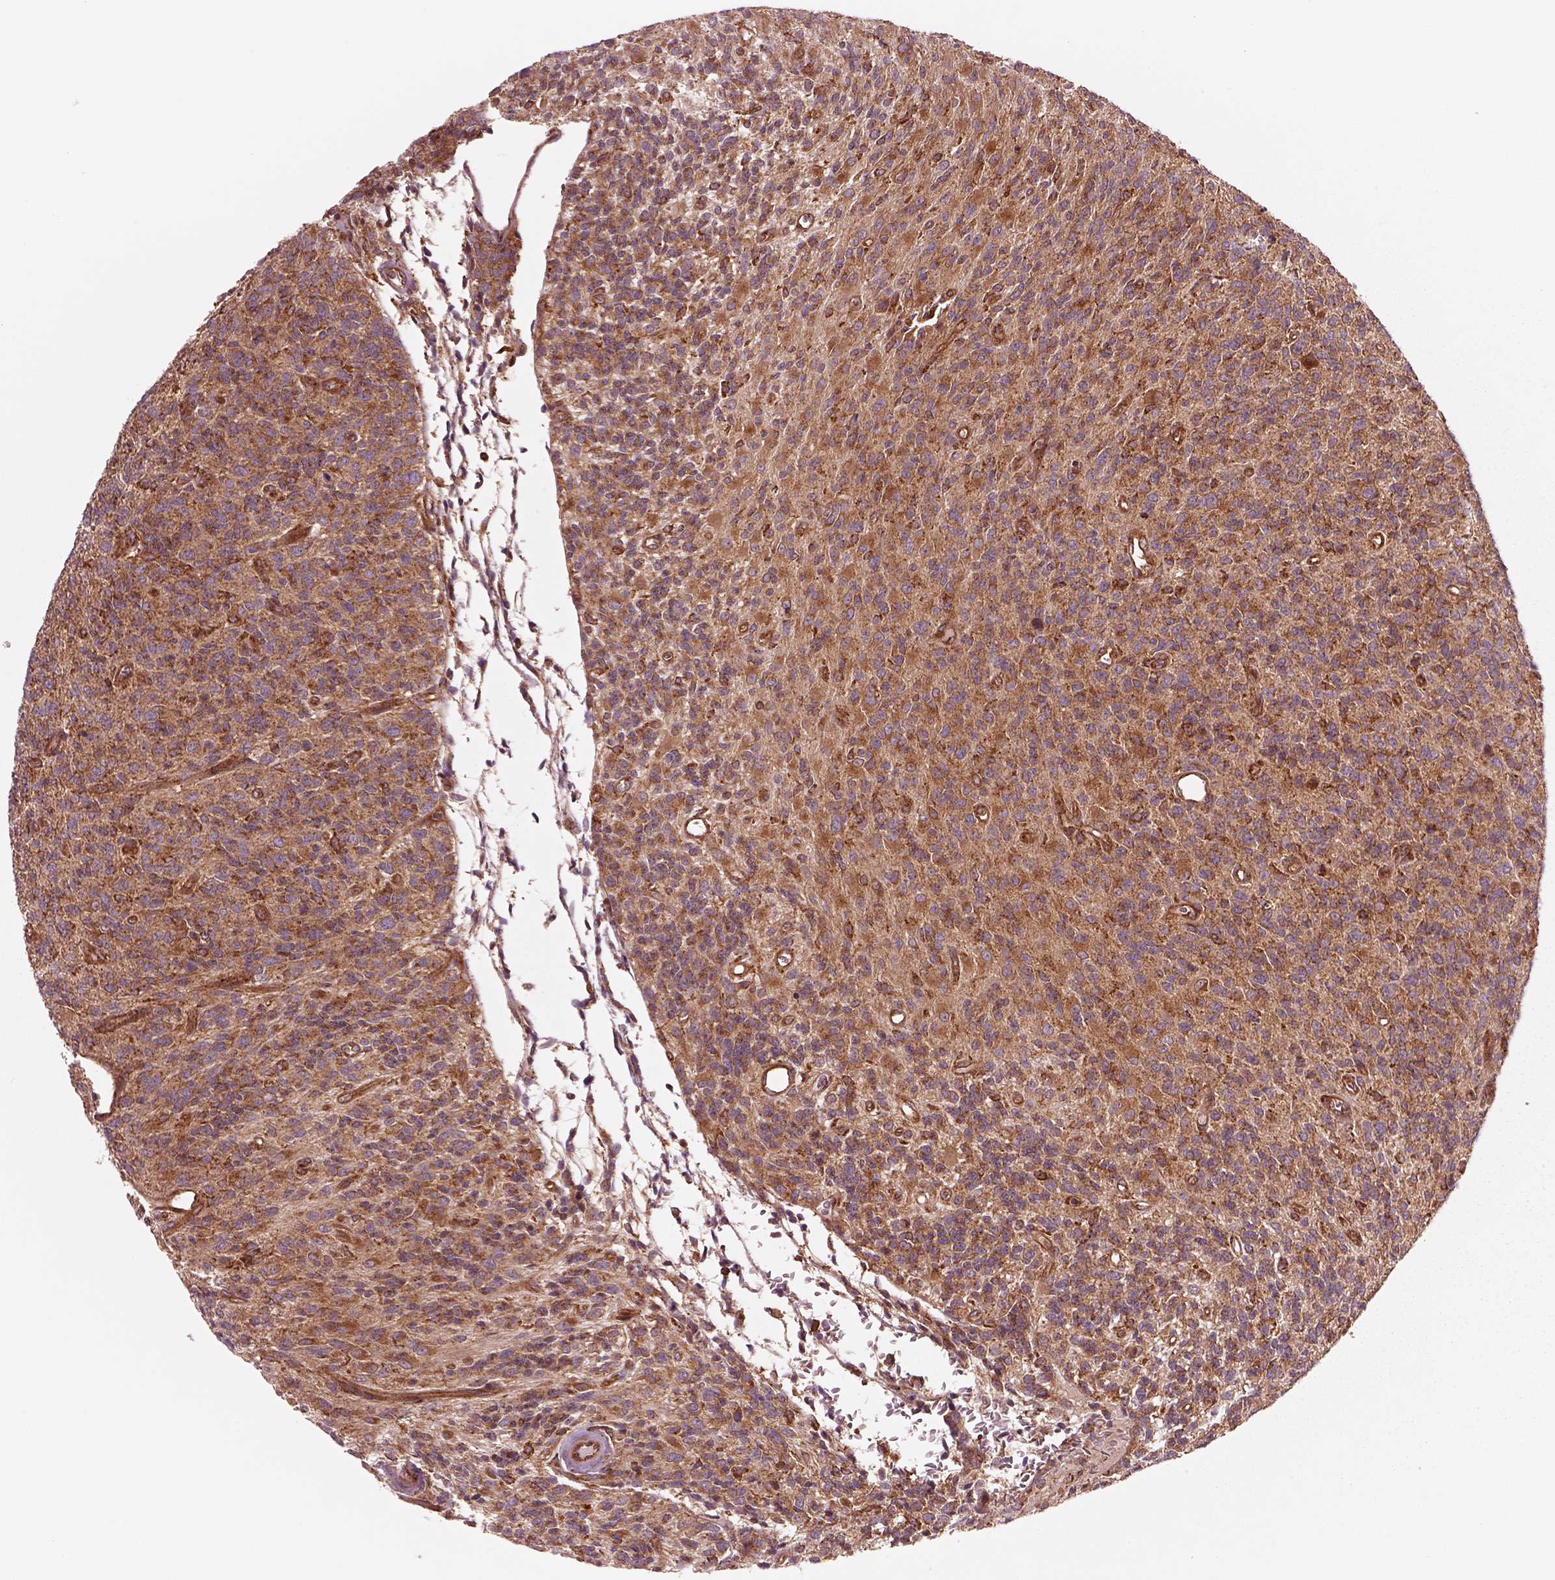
{"staining": {"intensity": "strong", "quantity": ">75%", "location": "cytoplasmic/membranous"}, "tissue": "glioma", "cell_type": "Tumor cells", "image_type": "cancer", "snomed": [{"axis": "morphology", "description": "Glioma, malignant, High grade"}, {"axis": "topography", "description": "Brain"}], "caption": "Strong cytoplasmic/membranous expression is present in about >75% of tumor cells in malignant high-grade glioma. (DAB (3,3'-diaminobenzidine) IHC with brightfield microscopy, high magnification).", "gene": "WASHC2A", "patient": {"sex": "male", "age": 76}}